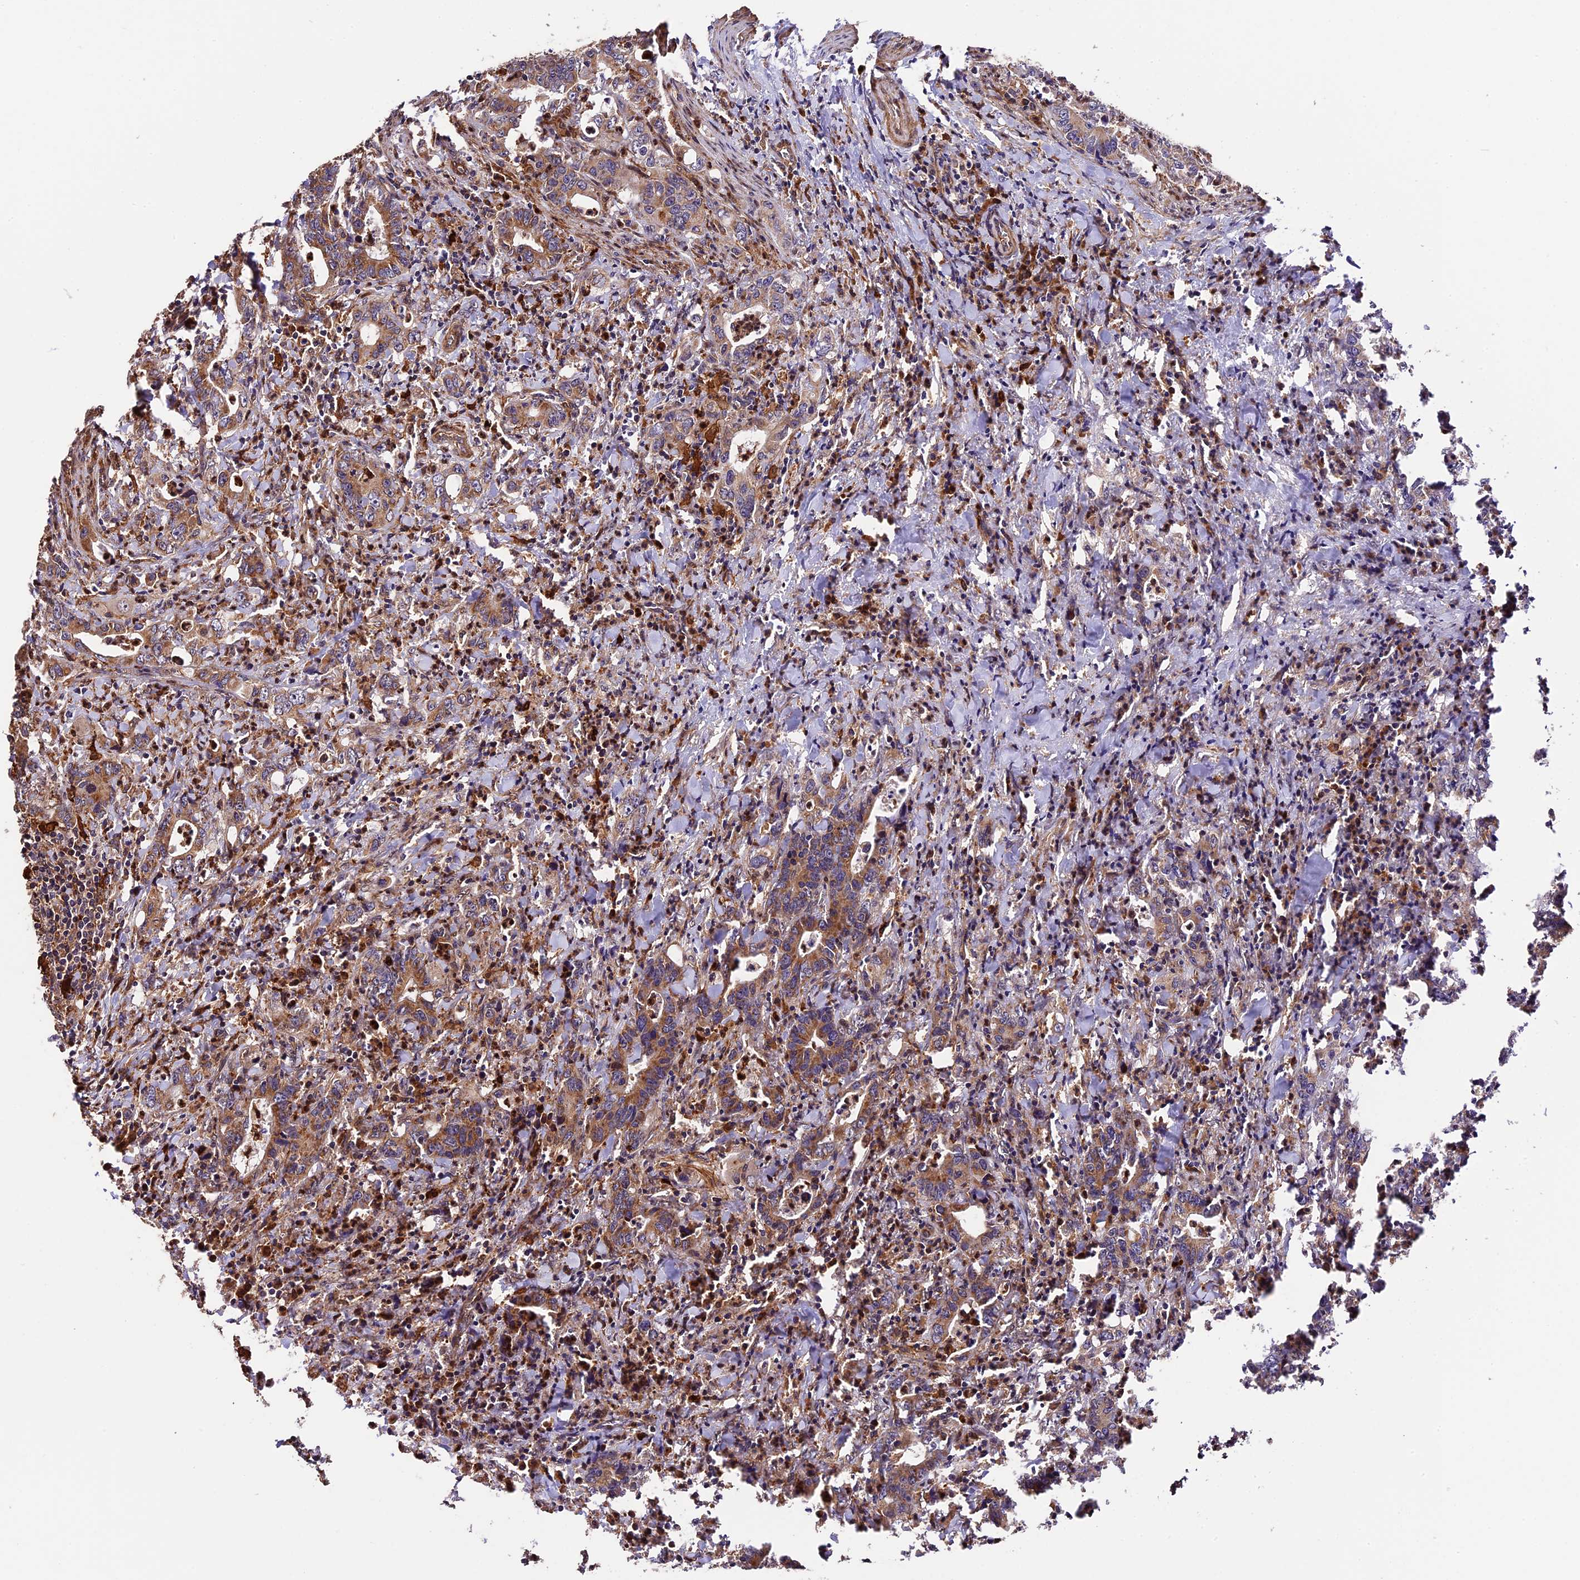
{"staining": {"intensity": "moderate", "quantity": "25%-75%", "location": "cytoplasmic/membranous"}, "tissue": "colorectal cancer", "cell_type": "Tumor cells", "image_type": "cancer", "snomed": [{"axis": "morphology", "description": "Adenocarcinoma, NOS"}, {"axis": "topography", "description": "Colon"}], "caption": "Immunohistochemistry photomicrograph of adenocarcinoma (colorectal) stained for a protein (brown), which displays medium levels of moderate cytoplasmic/membranous positivity in approximately 25%-75% of tumor cells.", "gene": "HERPUD1", "patient": {"sex": "female", "age": 75}}